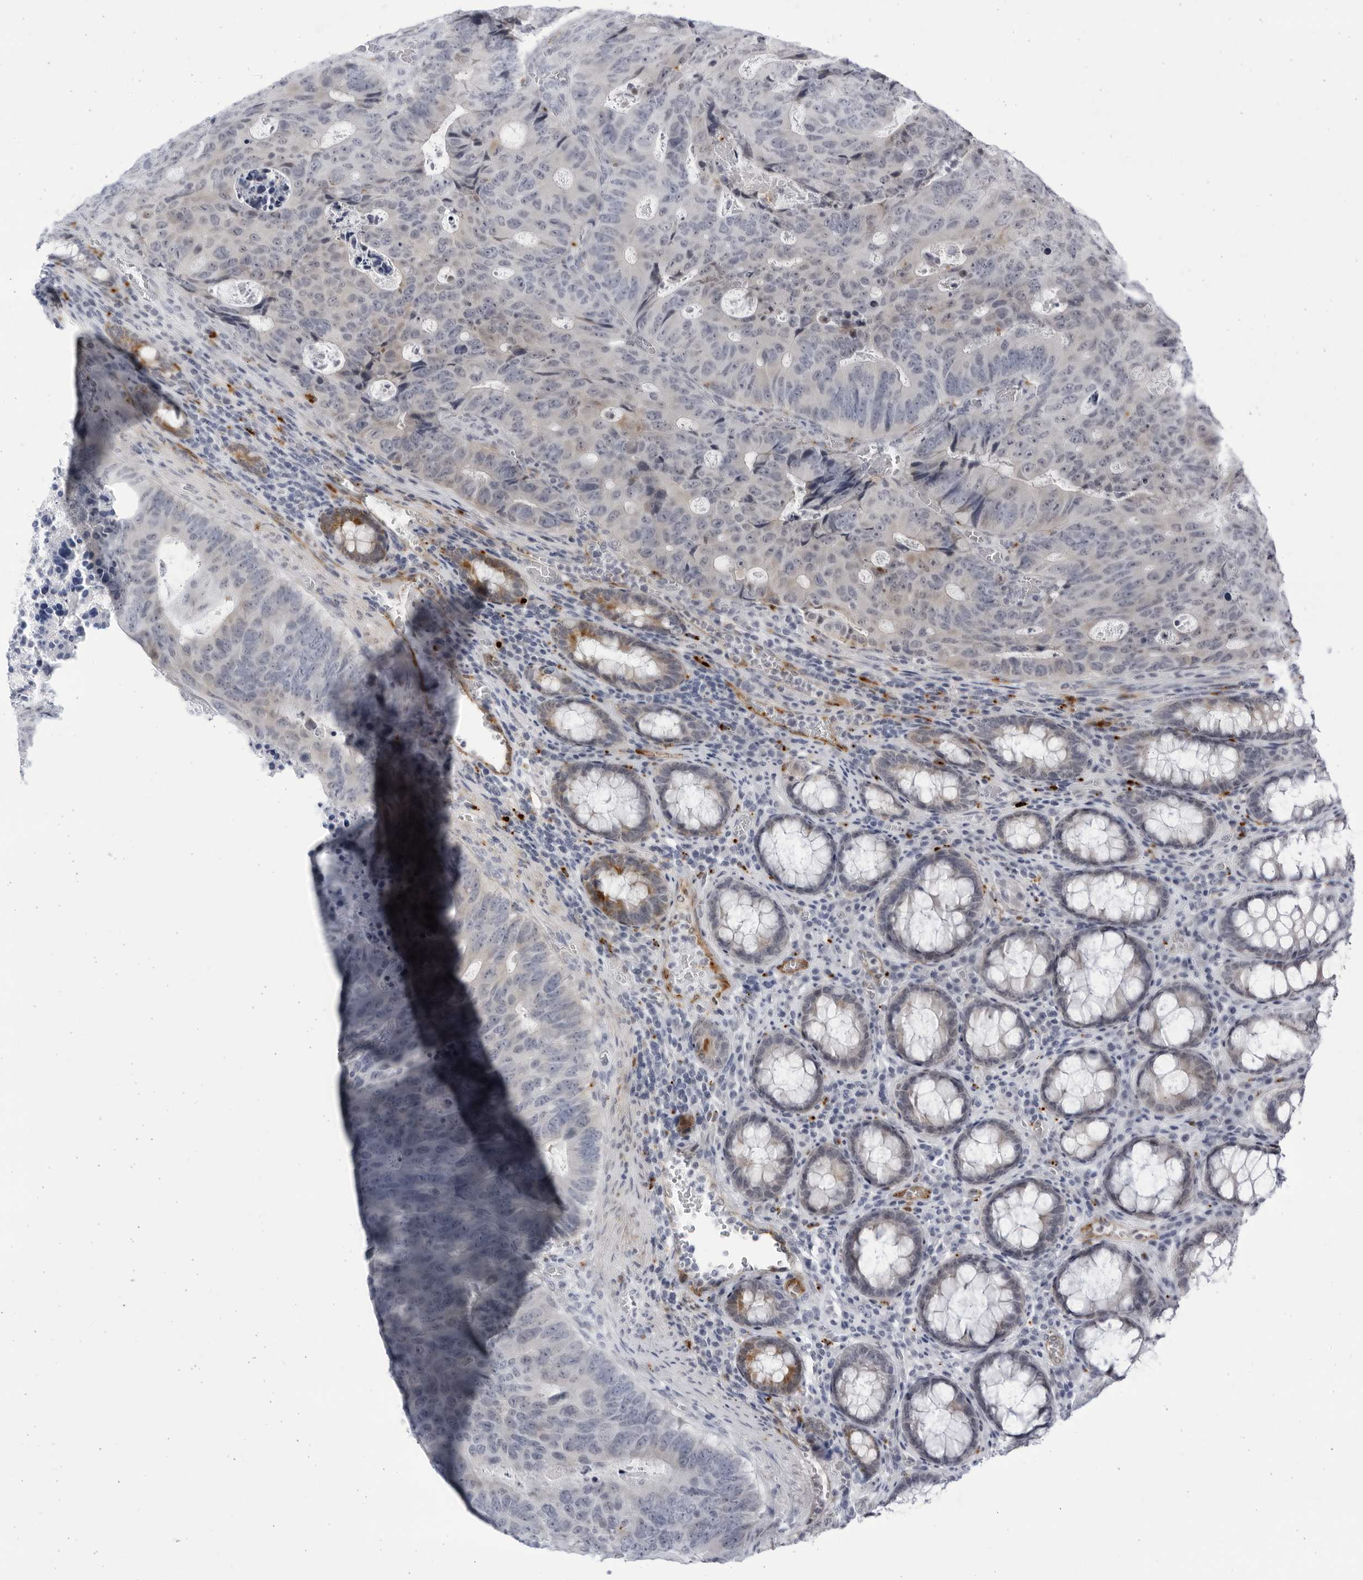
{"staining": {"intensity": "negative", "quantity": "none", "location": "none"}, "tissue": "colorectal cancer", "cell_type": "Tumor cells", "image_type": "cancer", "snomed": [{"axis": "morphology", "description": "Adenocarcinoma, NOS"}, {"axis": "topography", "description": "Colon"}], "caption": "Immunohistochemistry (IHC) of colorectal adenocarcinoma reveals no expression in tumor cells.", "gene": "CCDC181", "patient": {"sex": "male", "age": 87}}